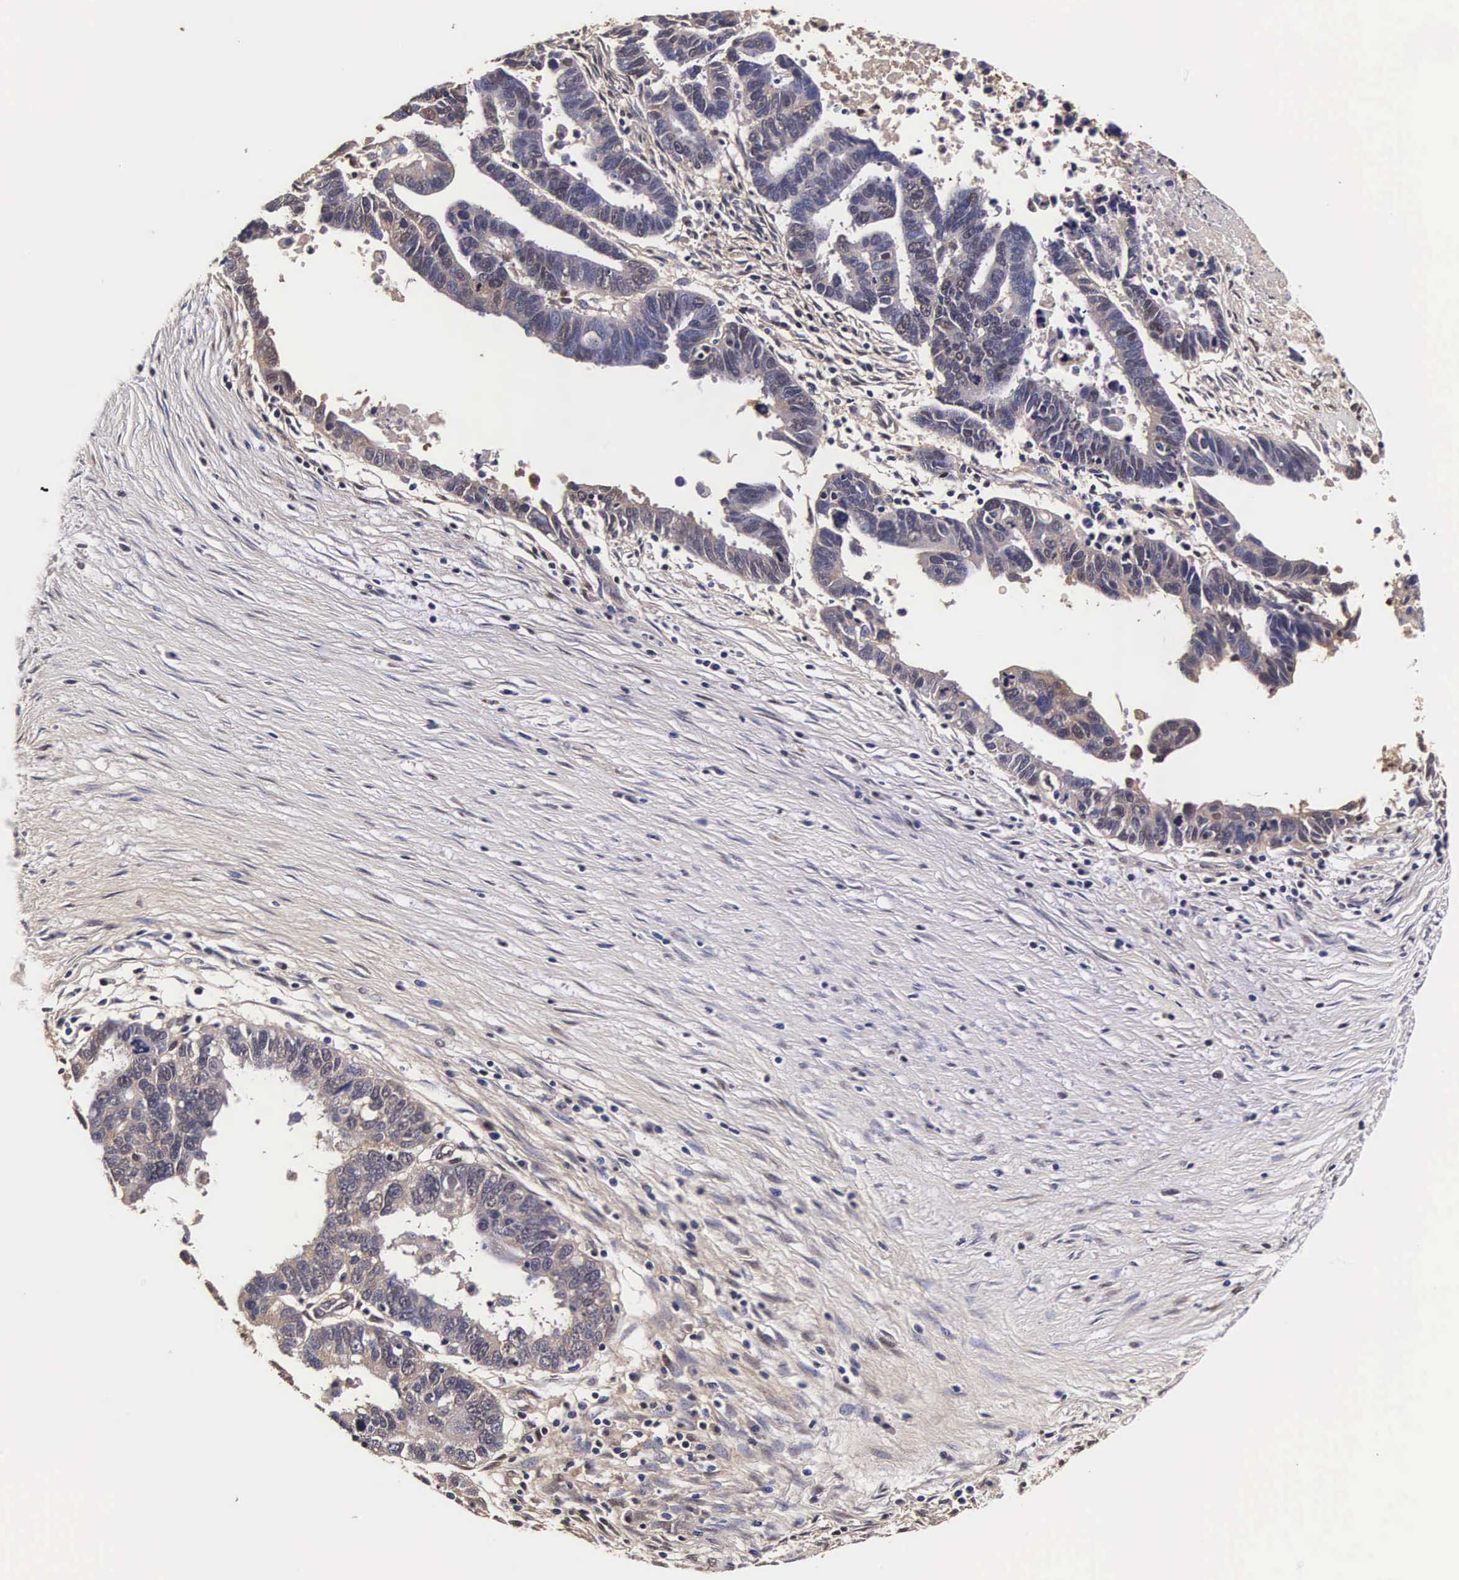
{"staining": {"intensity": "weak", "quantity": "25%-75%", "location": "cytoplasmic/membranous,nuclear"}, "tissue": "ovarian cancer", "cell_type": "Tumor cells", "image_type": "cancer", "snomed": [{"axis": "morphology", "description": "Carcinoma, endometroid"}, {"axis": "morphology", "description": "Cystadenocarcinoma, serous, NOS"}, {"axis": "topography", "description": "Ovary"}], "caption": "This image exhibits endometroid carcinoma (ovarian) stained with immunohistochemistry to label a protein in brown. The cytoplasmic/membranous and nuclear of tumor cells show weak positivity for the protein. Nuclei are counter-stained blue.", "gene": "TECPR2", "patient": {"sex": "female", "age": 45}}